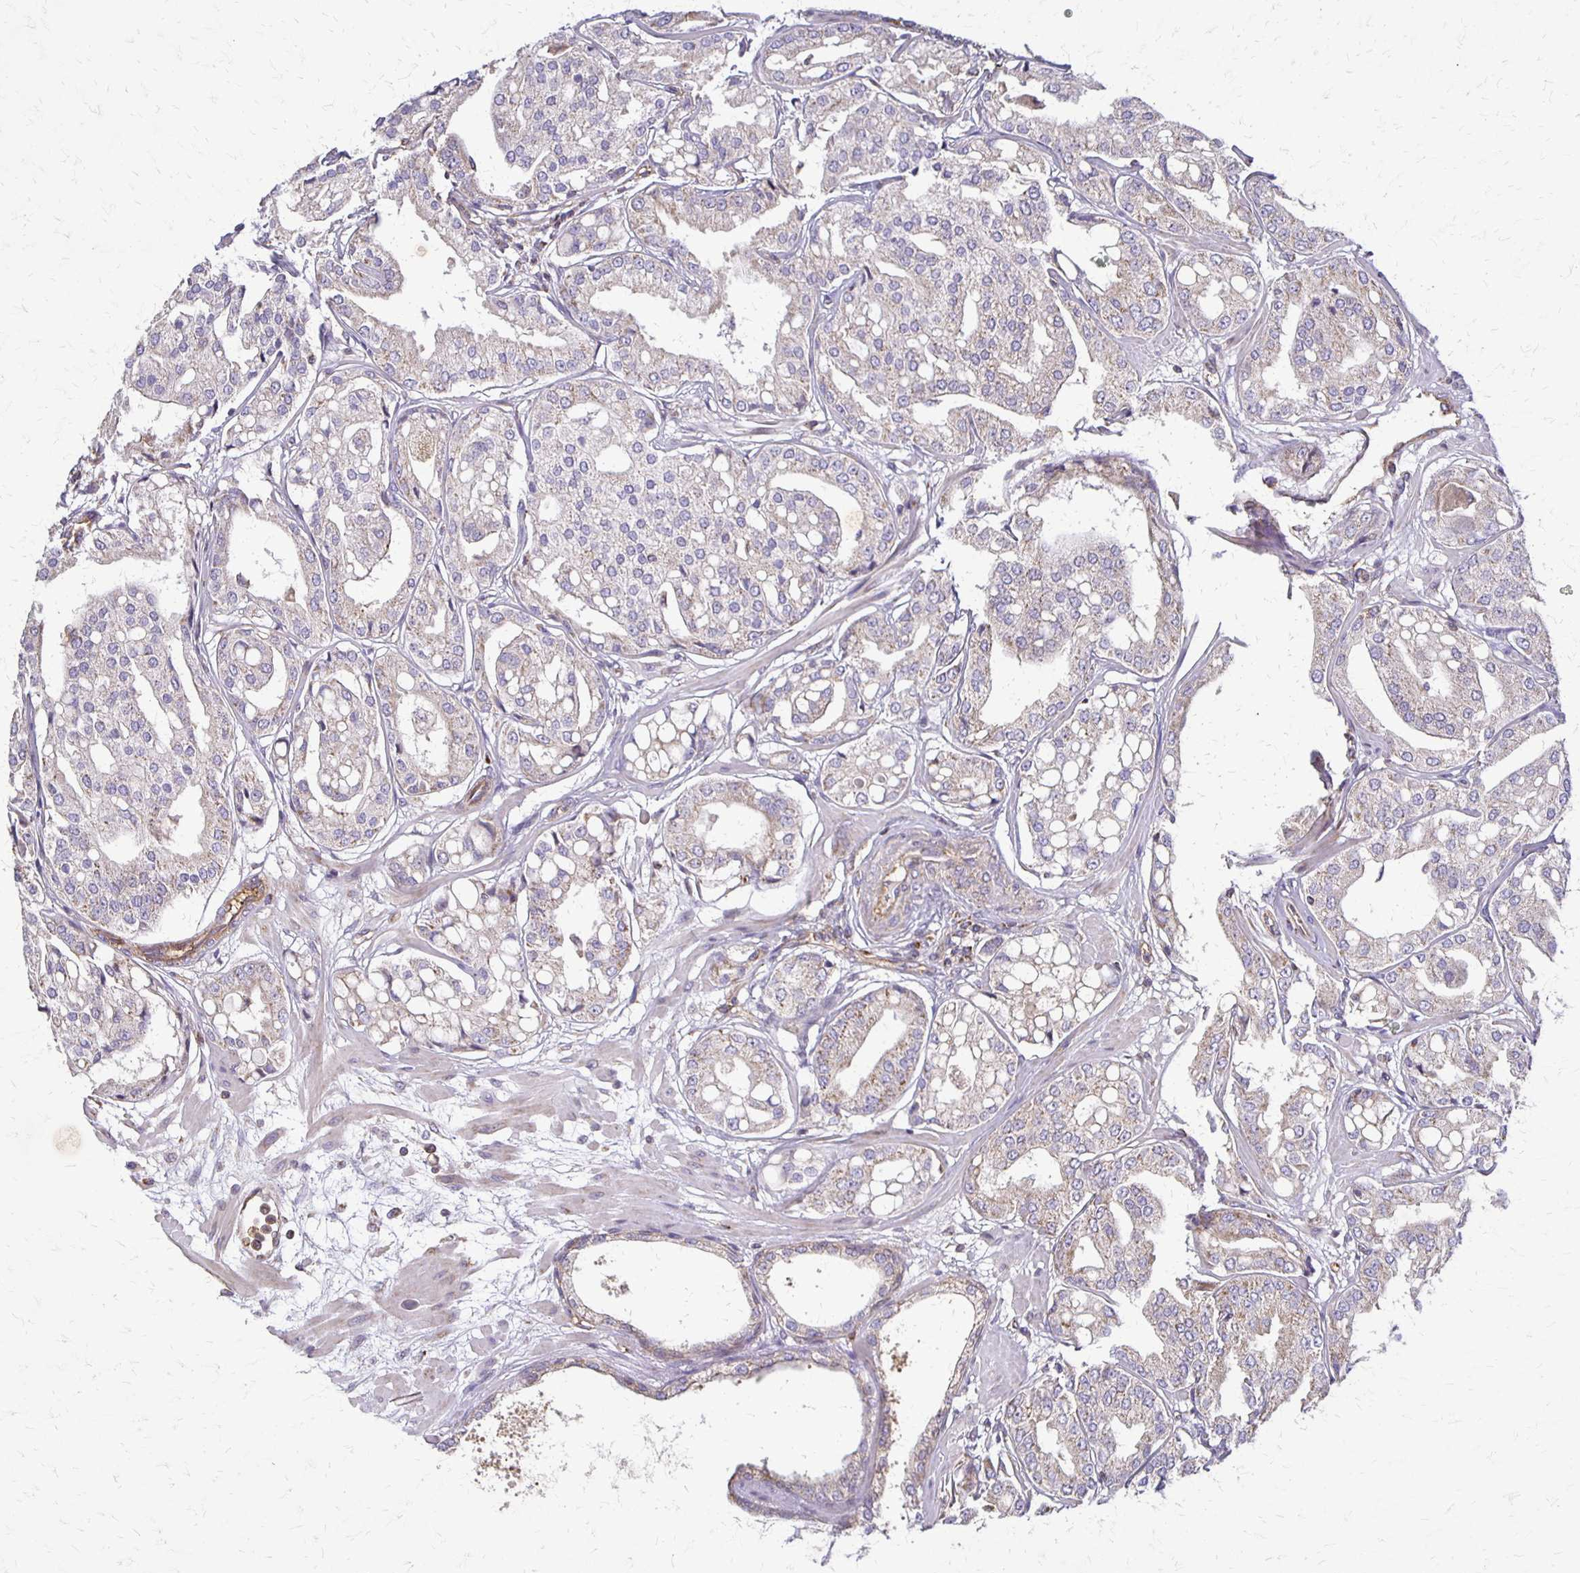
{"staining": {"intensity": "weak", "quantity": "25%-75%", "location": "cytoplasmic/membranous"}, "tissue": "renal cancer", "cell_type": "Tumor cells", "image_type": "cancer", "snomed": [{"axis": "morphology", "description": "Adenocarcinoma, NOS"}, {"axis": "topography", "description": "Urinary bladder"}], "caption": "The micrograph shows immunohistochemical staining of renal cancer. There is weak cytoplasmic/membranous staining is present in approximately 25%-75% of tumor cells.", "gene": "EIF4EBP2", "patient": {"sex": "male", "age": 61}}